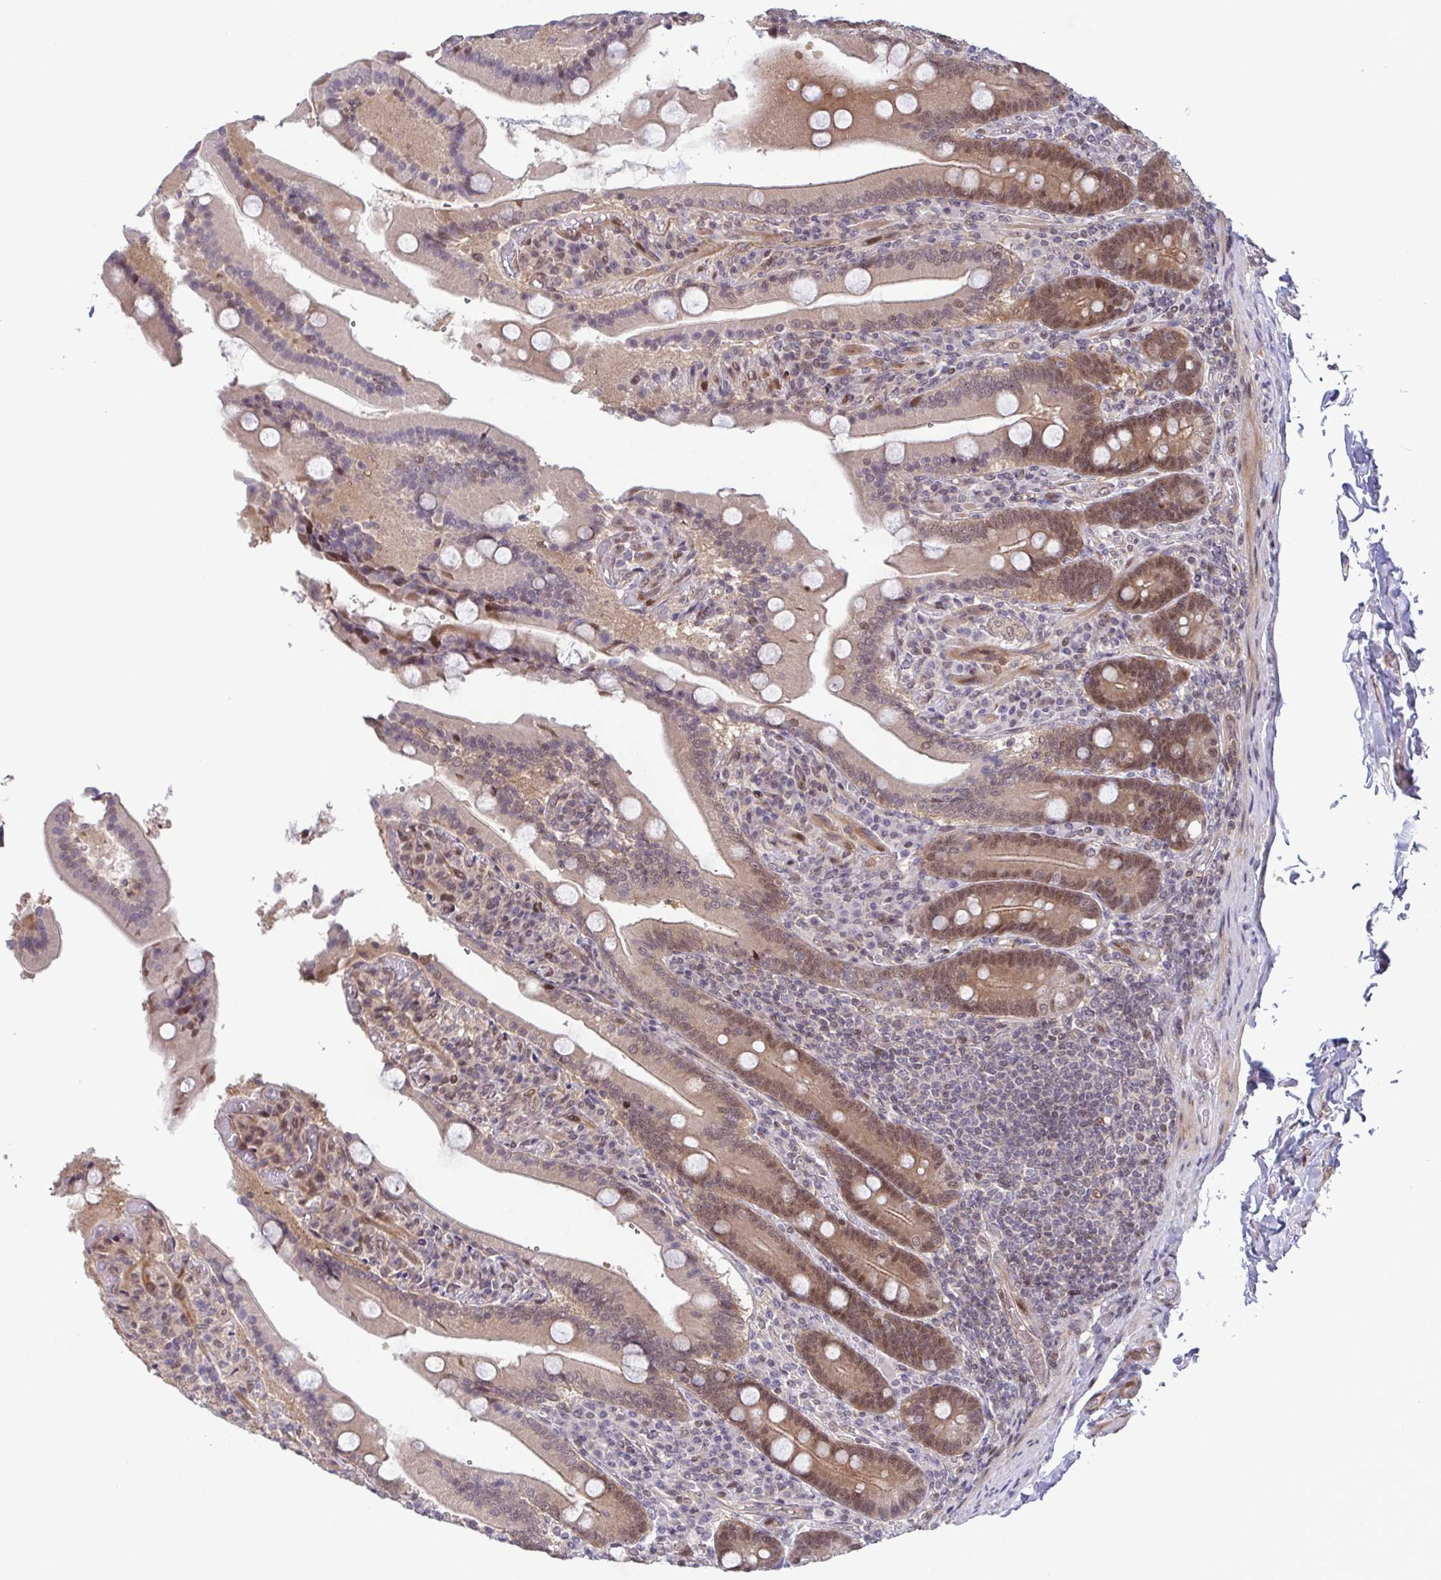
{"staining": {"intensity": "moderate", "quantity": ">75%", "location": "nuclear"}, "tissue": "duodenum", "cell_type": "Glandular cells", "image_type": "normal", "snomed": [{"axis": "morphology", "description": "Normal tissue, NOS"}, {"axis": "topography", "description": "Duodenum"}], "caption": "A brown stain labels moderate nuclear expression of a protein in glandular cells of benign human duodenum.", "gene": "DNAJB1", "patient": {"sex": "female", "age": 62}}